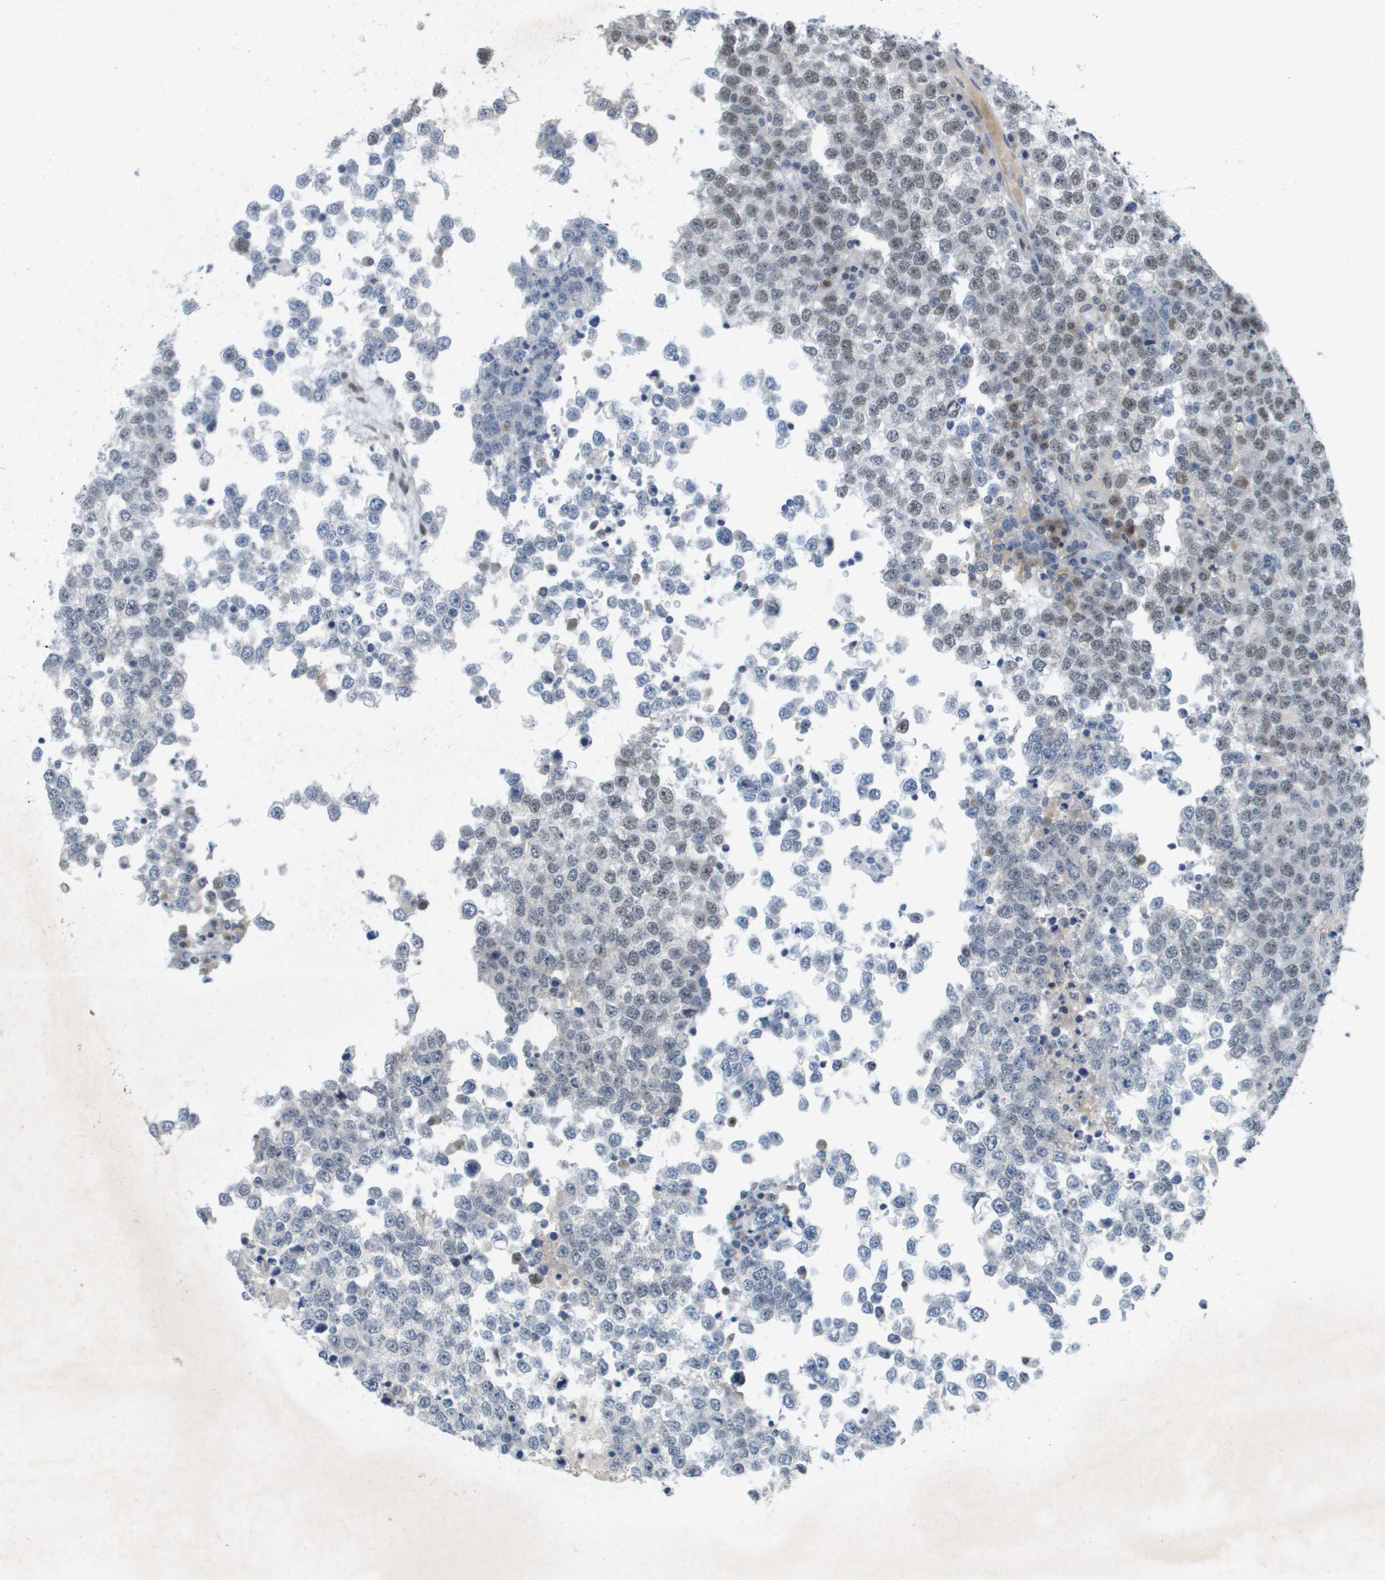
{"staining": {"intensity": "moderate", "quantity": "25%-75%", "location": "nuclear"}, "tissue": "testis cancer", "cell_type": "Tumor cells", "image_type": "cancer", "snomed": [{"axis": "morphology", "description": "Seminoma, NOS"}, {"axis": "topography", "description": "Testis"}], "caption": "Protein staining of testis seminoma tissue reveals moderate nuclear staining in about 25%-75% of tumor cells.", "gene": "TP53RK", "patient": {"sex": "male", "age": 65}}